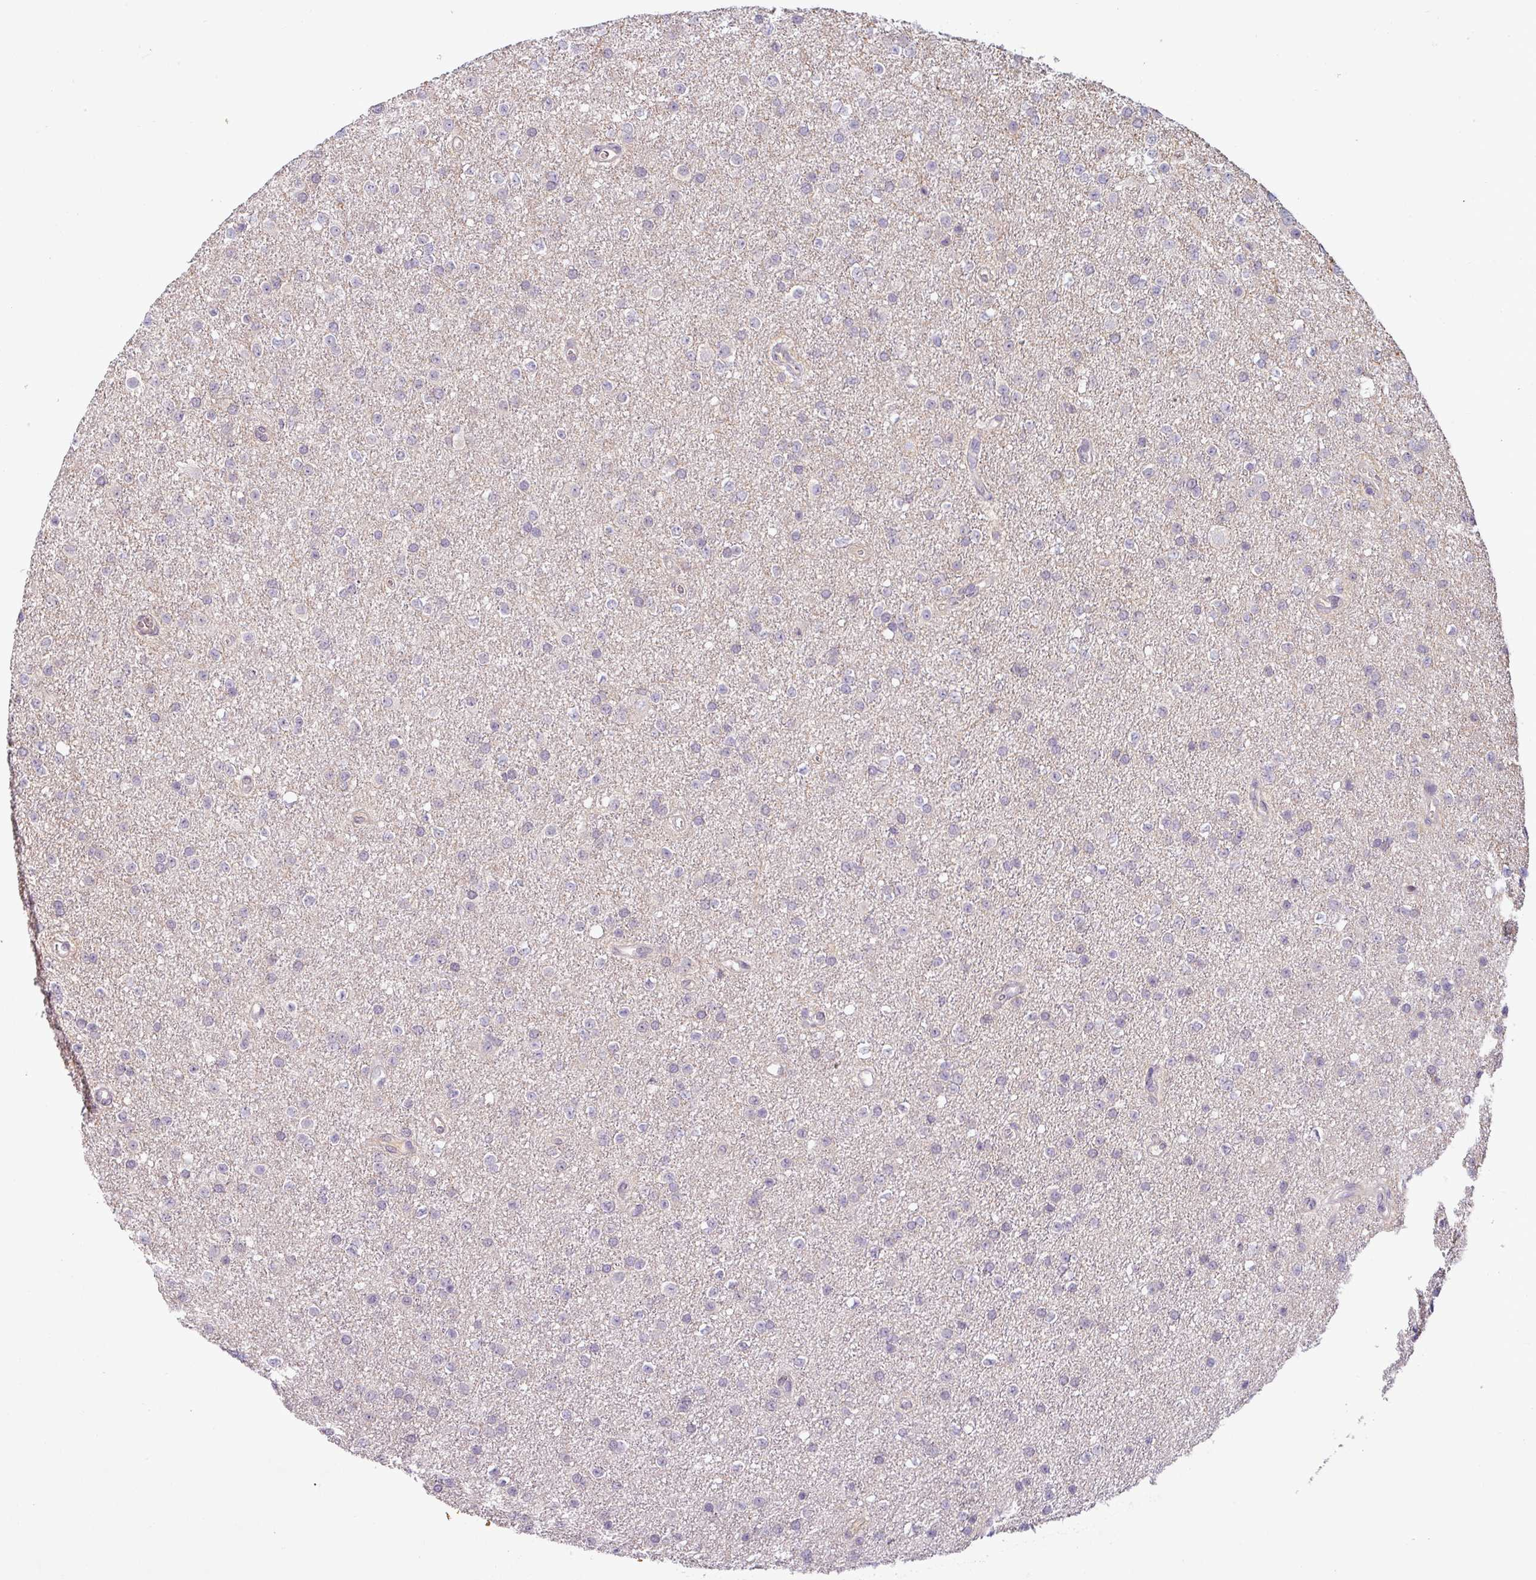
{"staining": {"intensity": "negative", "quantity": "none", "location": "none"}, "tissue": "glioma", "cell_type": "Tumor cells", "image_type": "cancer", "snomed": [{"axis": "morphology", "description": "Glioma, malignant, Low grade"}, {"axis": "topography", "description": "Brain"}], "caption": "There is no significant expression in tumor cells of glioma.", "gene": "SLC5A10", "patient": {"sex": "female", "age": 34}}